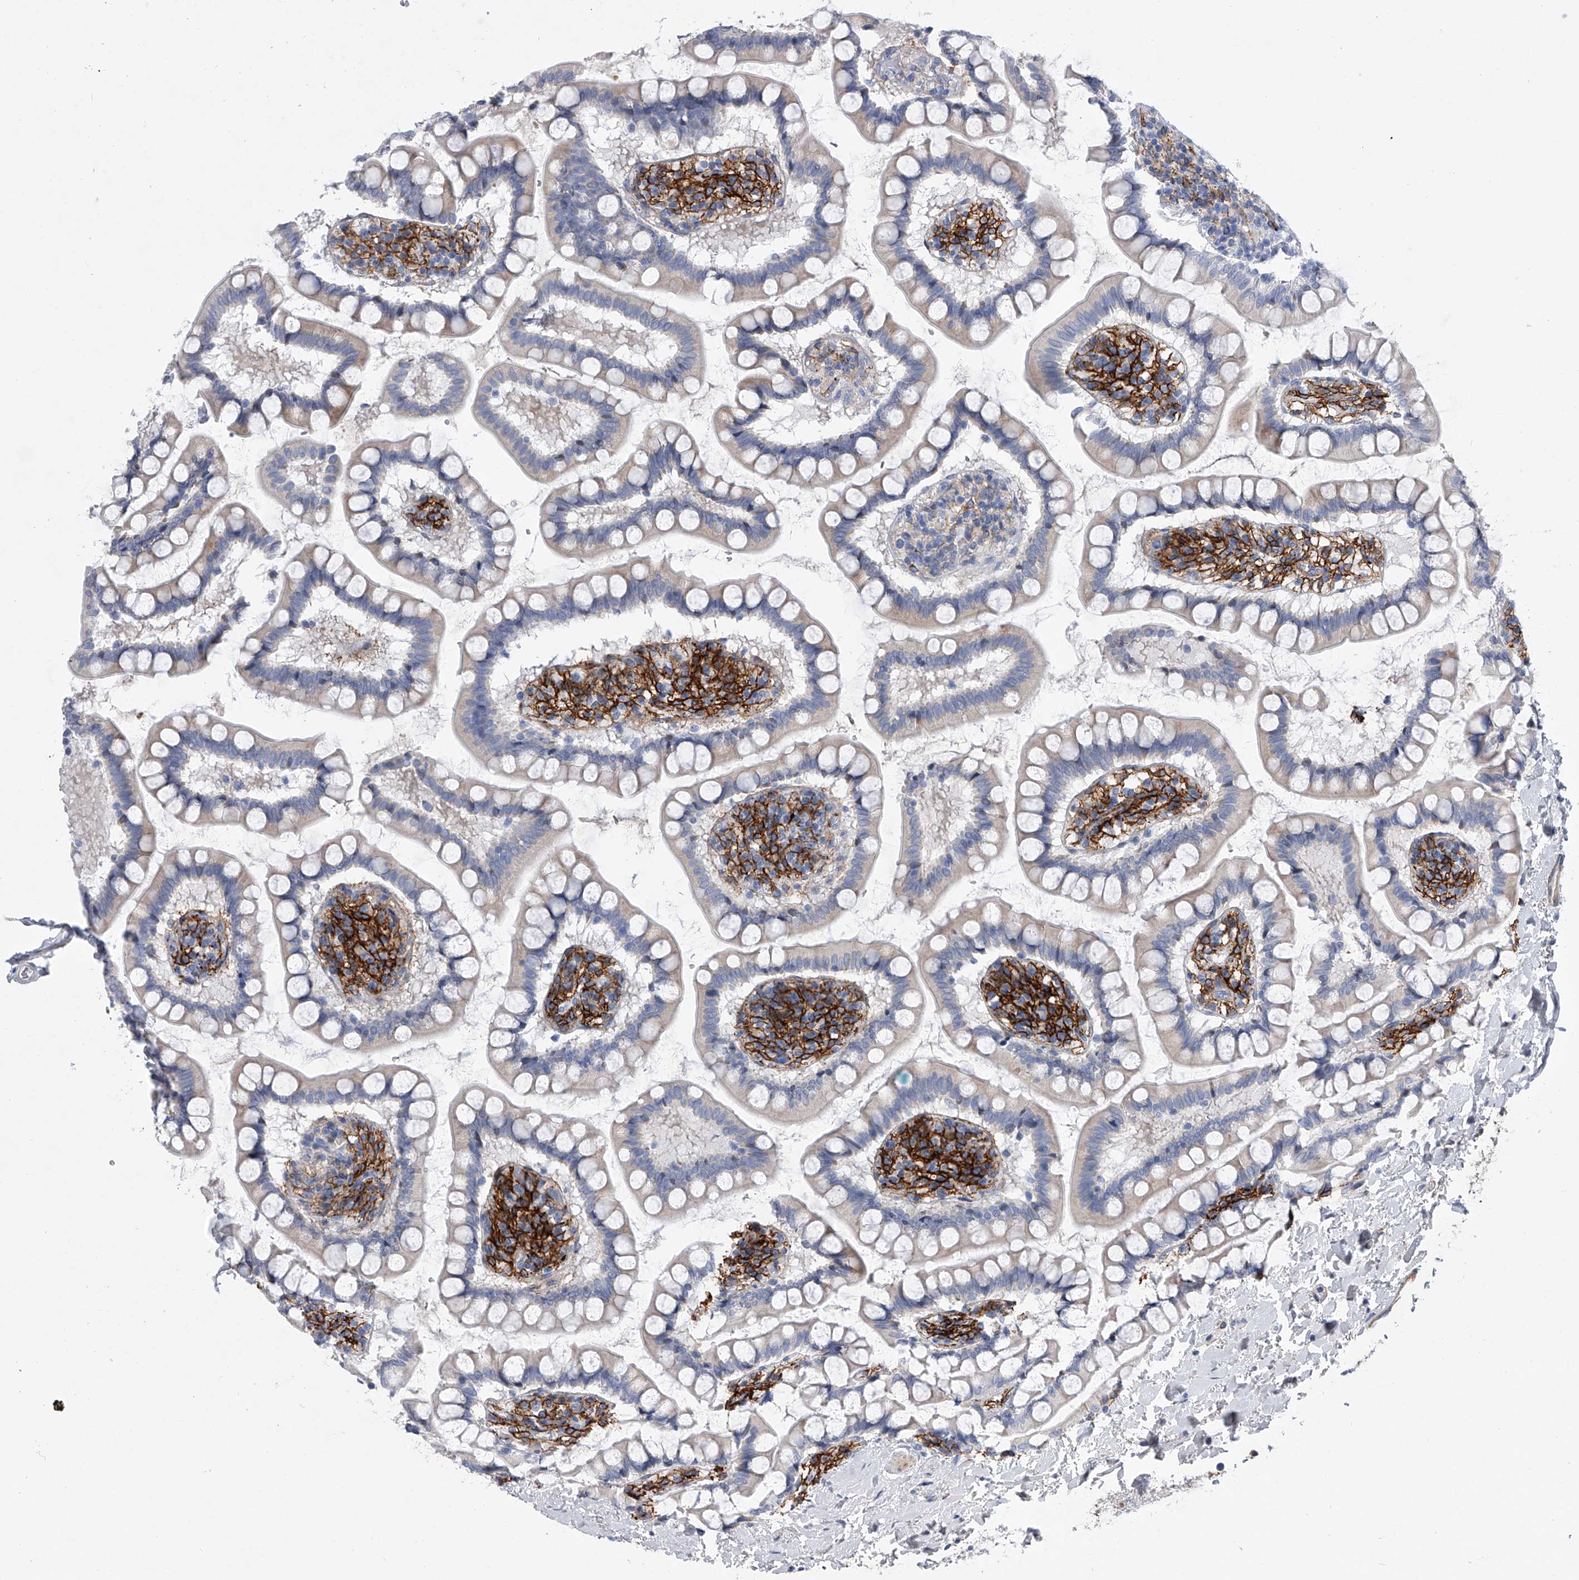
{"staining": {"intensity": "moderate", "quantity": "<25%", "location": "cytoplasmic/membranous"}, "tissue": "small intestine", "cell_type": "Glandular cells", "image_type": "normal", "snomed": [{"axis": "morphology", "description": "Normal tissue, NOS"}, {"axis": "topography", "description": "Small intestine"}], "caption": "Benign small intestine reveals moderate cytoplasmic/membranous positivity in approximately <25% of glandular cells, visualized by immunohistochemistry.", "gene": "ALG14", "patient": {"sex": "female", "age": 84}}